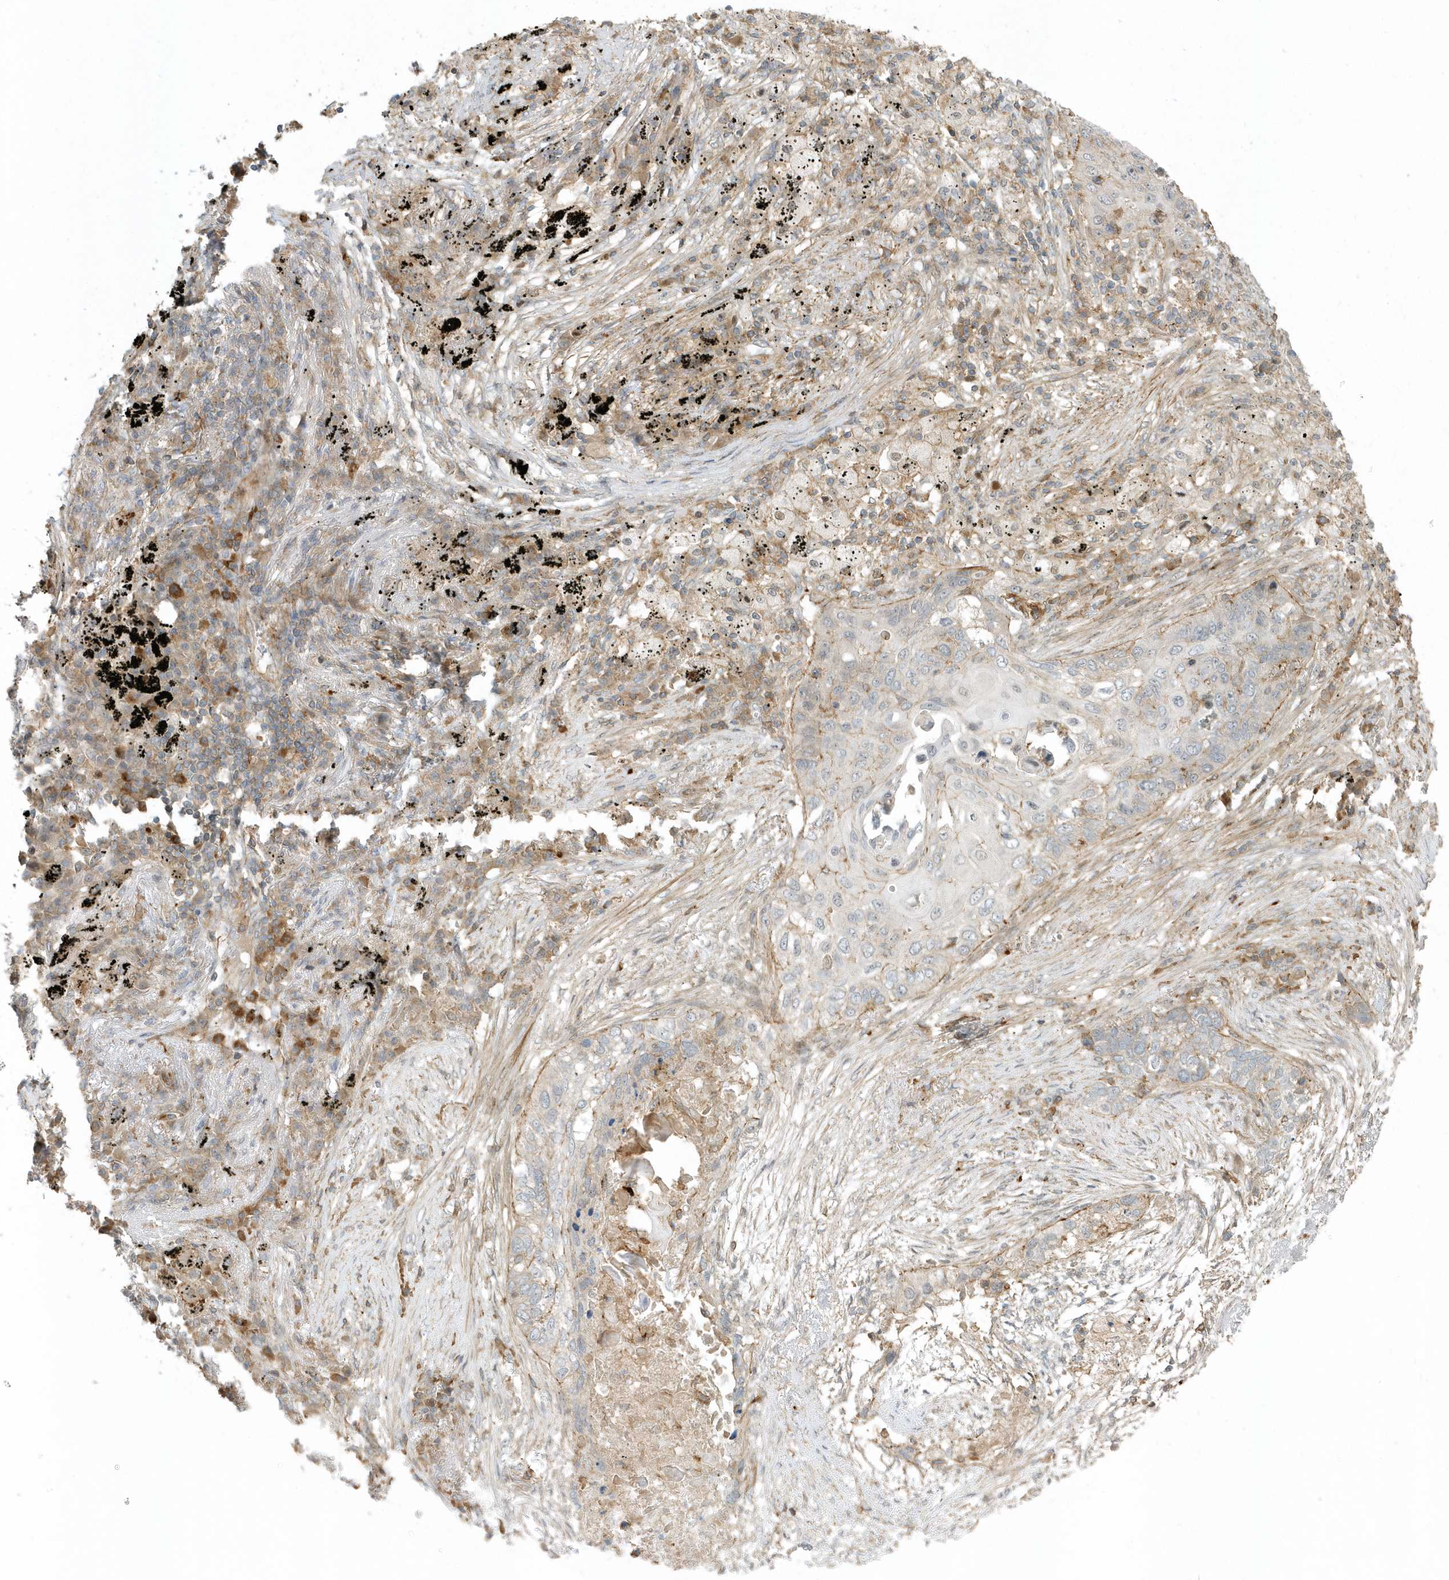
{"staining": {"intensity": "negative", "quantity": "none", "location": "none"}, "tissue": "lung cancer", "cell_type": "Tumor cells", "image_type": "cancer", "snomed": [{"axis": "morphology", "description": "Squamous cell carcinoma, NOS"}, {"axis": "topography", "description": "Lung"}], "caption": "IHC image of squamous cell carcinoma (lung) stained for a protein (brown), which exhibits no staining in tumor cells.", "gene": "ZBTB8A", "patient": {"sex": "female", "age": 63}}